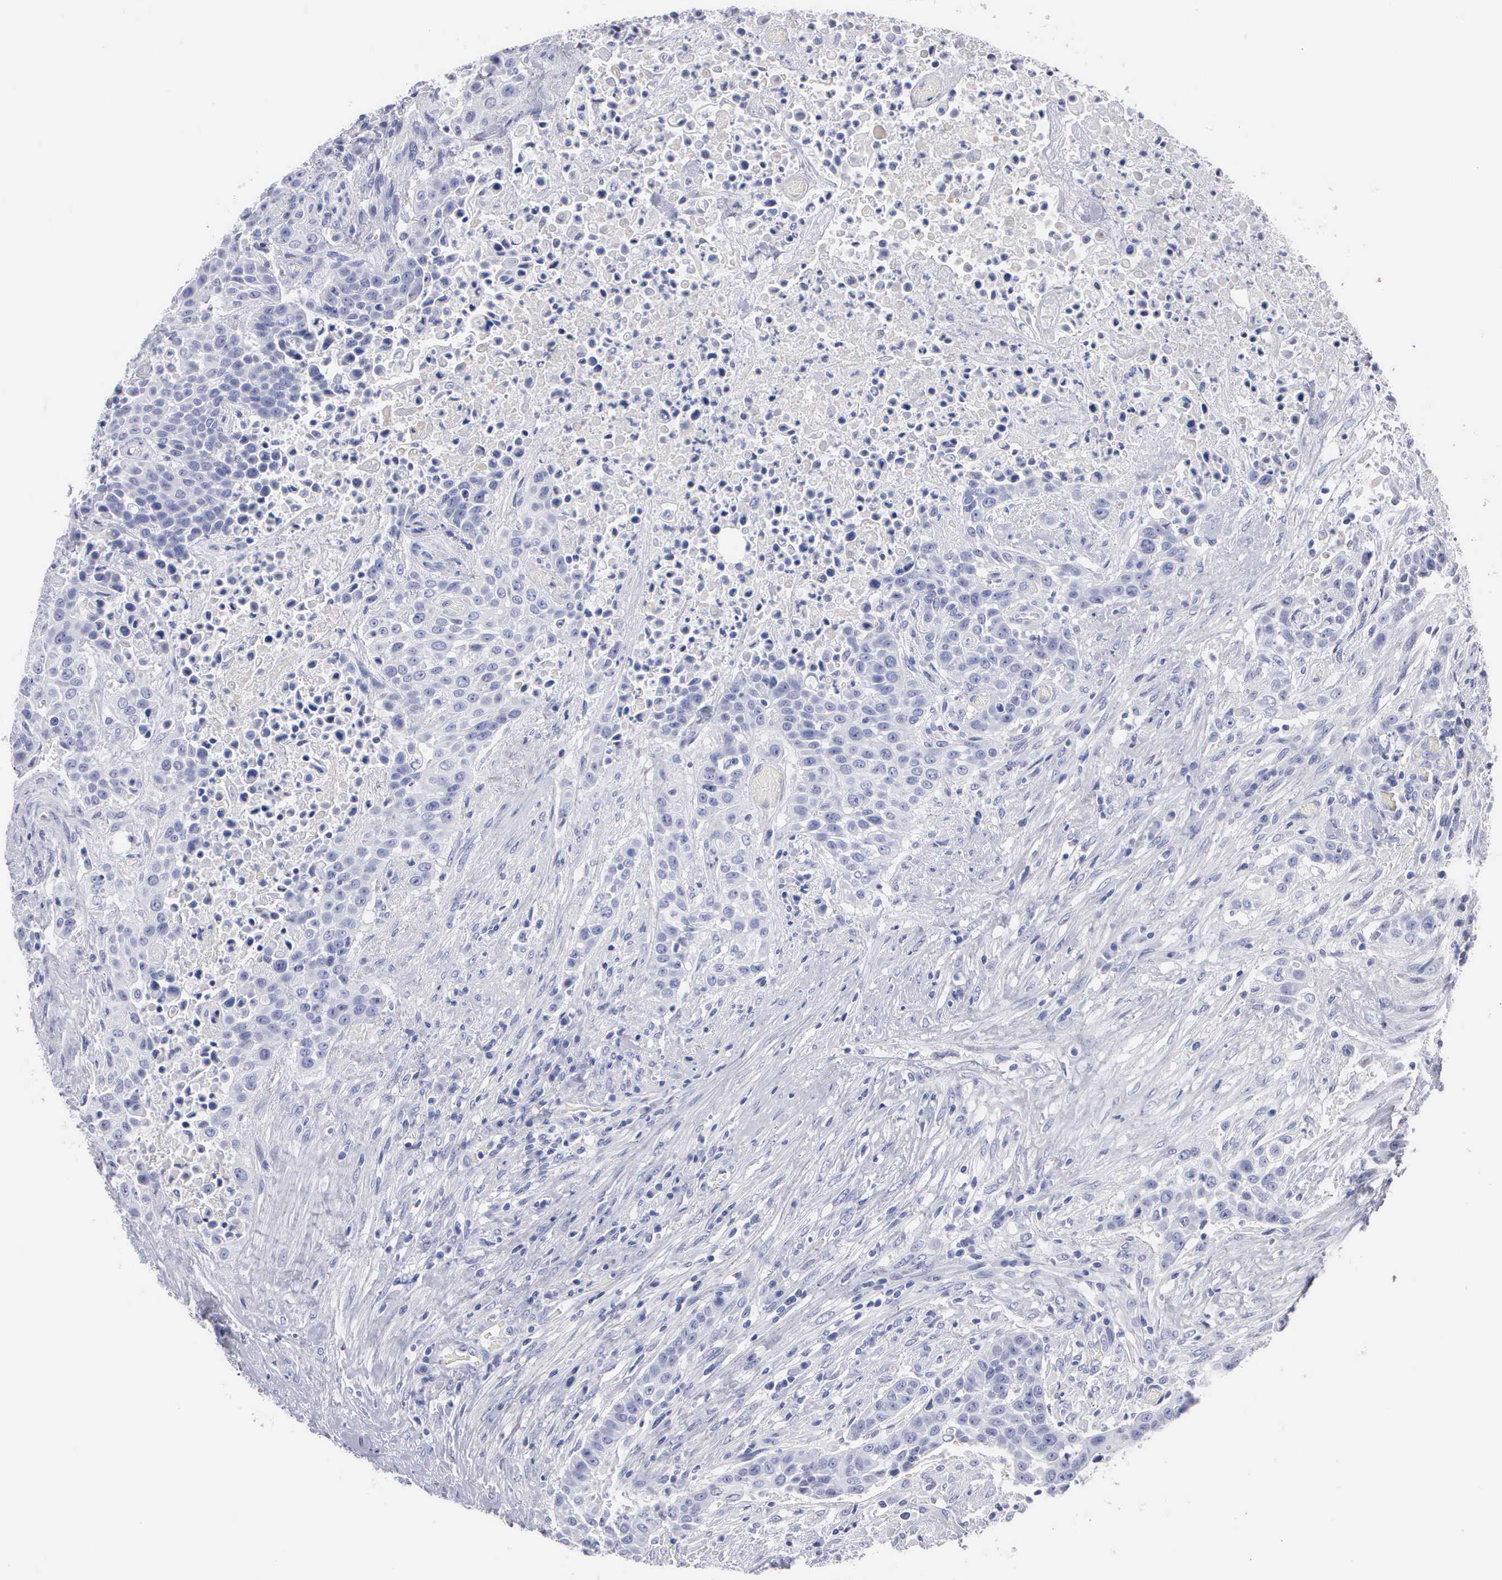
{"staining": {"intensity": "negative", "quantity": "none", "location": "none"}, "tissue": "urothelial cancer", "cell_type": "Tumor cells", "image_type": "cancer", "snomed": [{"axis": "morphology", "description": "Urothelial carcinoma, High grade"}, {"axis": "topography", "description": "Urinary bladder"}], "caption": "Image shows no significant protein staining in tumor cells of urothelial cancer.", "gene": "CYP19A1", "patient": {"sex": "male", "age": 74}}